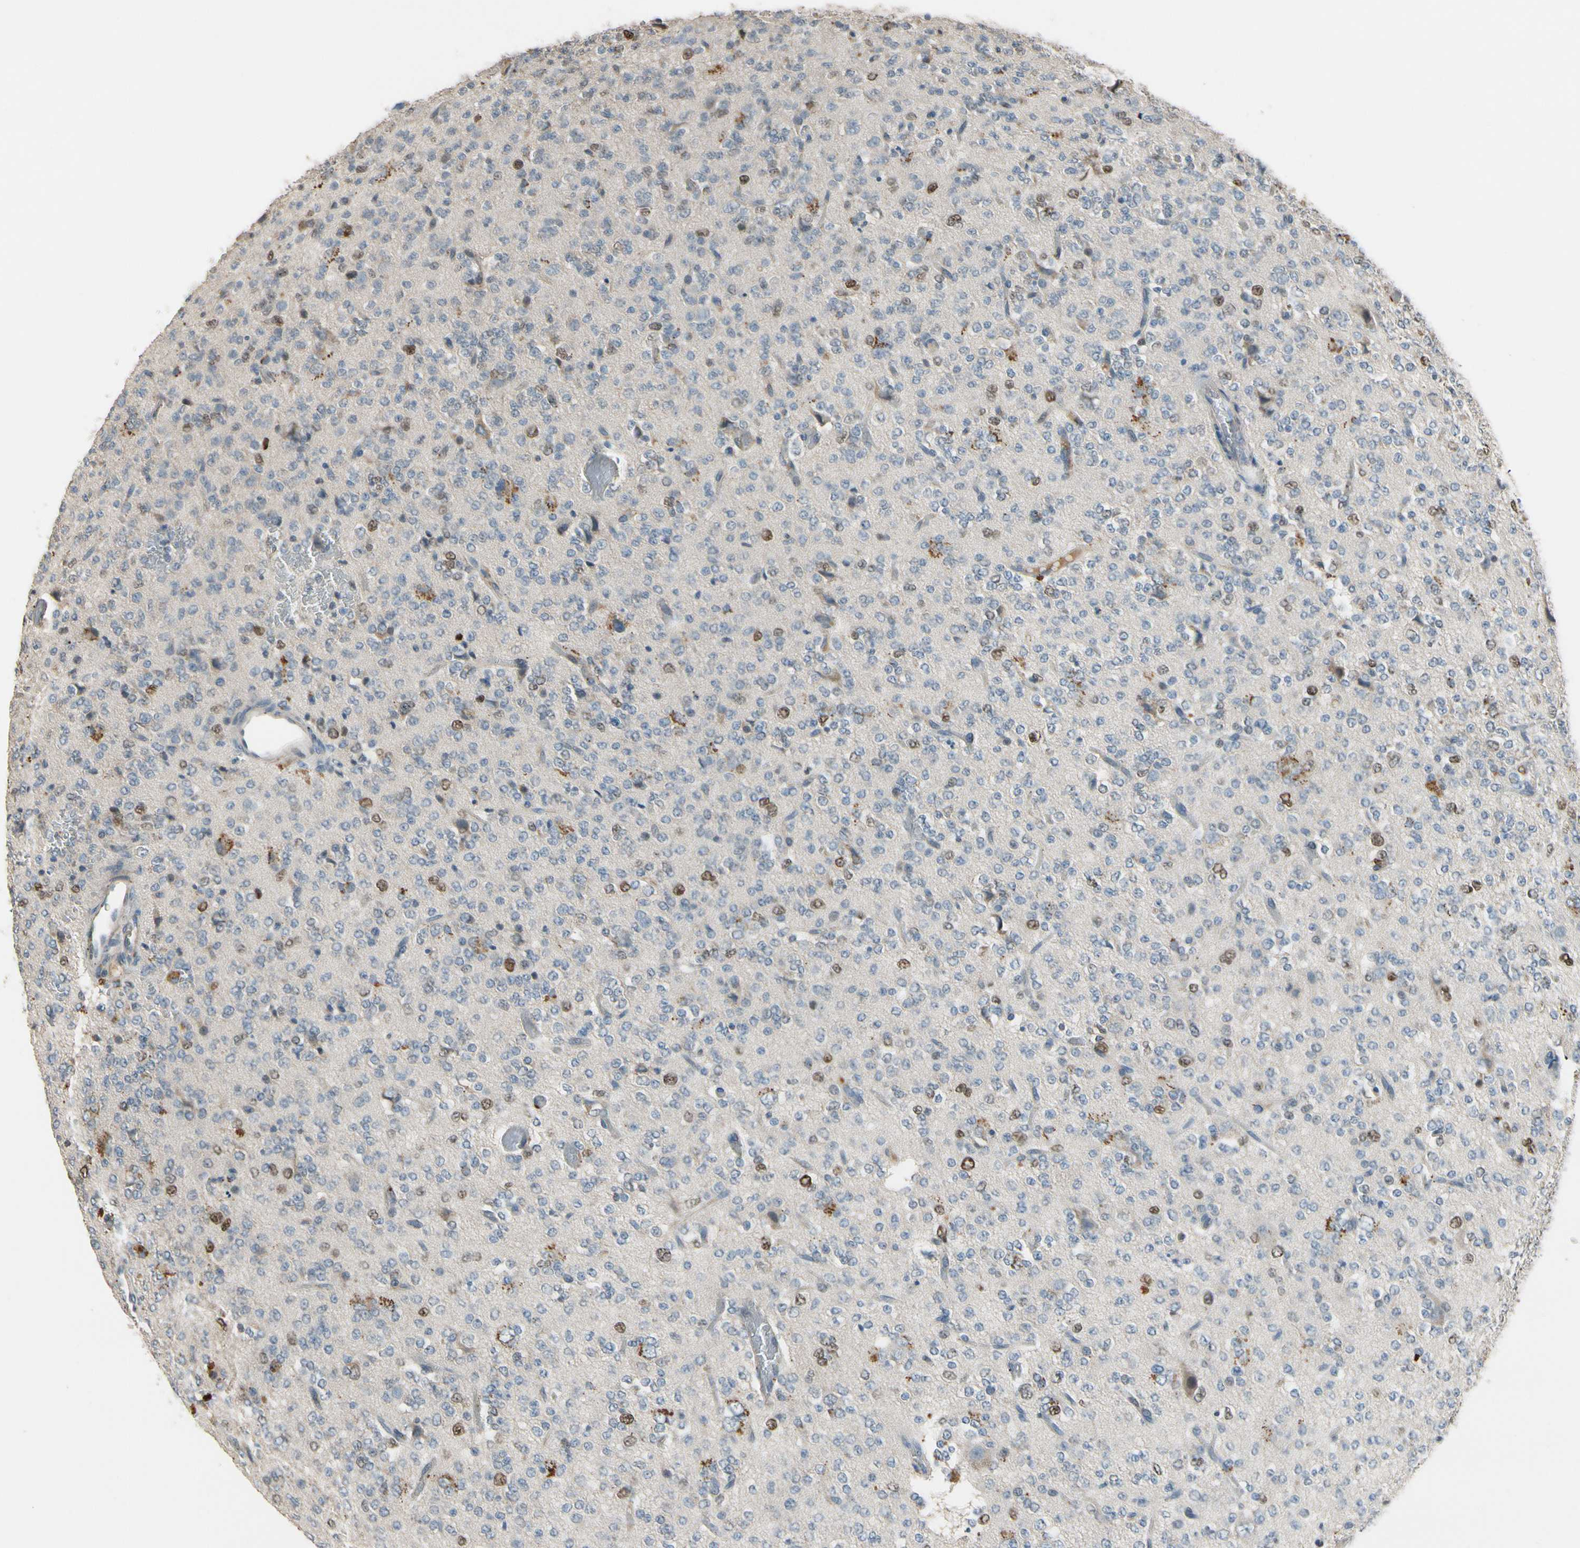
{"staining": {"intensity": "moderate", "quantity": "<25%", "location": "cytoplasmic/membranous,nuclear"}, "tissue": "glioma", "cell_type": "Tumor cells", "image_type": "cancer", "snomed": [{"axis": "morphology", "description": "Glioma, malignant, Low grade"}, {"axis": "topography", "description": "Brain"}], "caption": "The immunohistochemical stain labels moderate cytoplasmic/membranous and nuclear staining in tumor cells of glioma tissue. (brown staining indicates protein expression, while blue staining denotes nuclei).", "gene": "ZKSCAN4", "patient": {"sex": "male", "age": 38}}